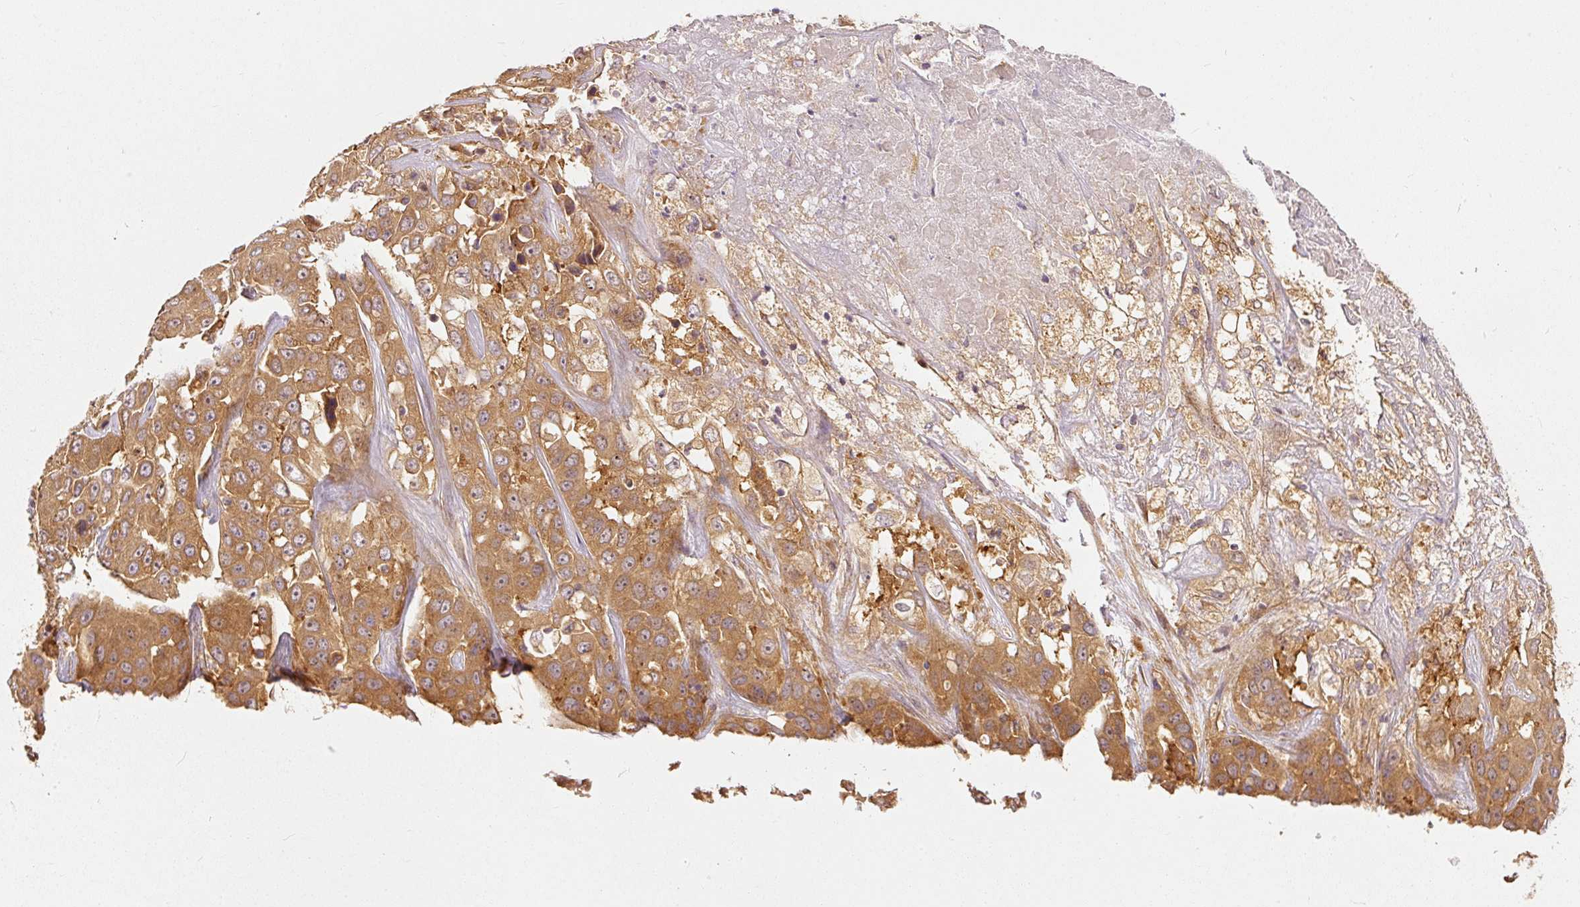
{"staining": {"intensity": "moderate", "quantity": ">75%", "location": "cytoplasmic/membranous"}, "tissue": "liver cancer", "cell_type": "Tumor cells", "image_type": "cancer", "snomed": [{"axis": "morphology", "description": "Cholangiocarcinoma"}, {"axis": "topography", "description": "Liver"}], "caption": "Immunohistochemical staining of human cholangiocarcinoma (liver) exhibits moderate cytoplasmic/membranous protein staining in approximately >75% of tumor cells. The protein of interest is shown in brown color, while the nuclei are stained blue.", "gene": "EIF3B", "patient": {"sex": "female", "age": 52}}